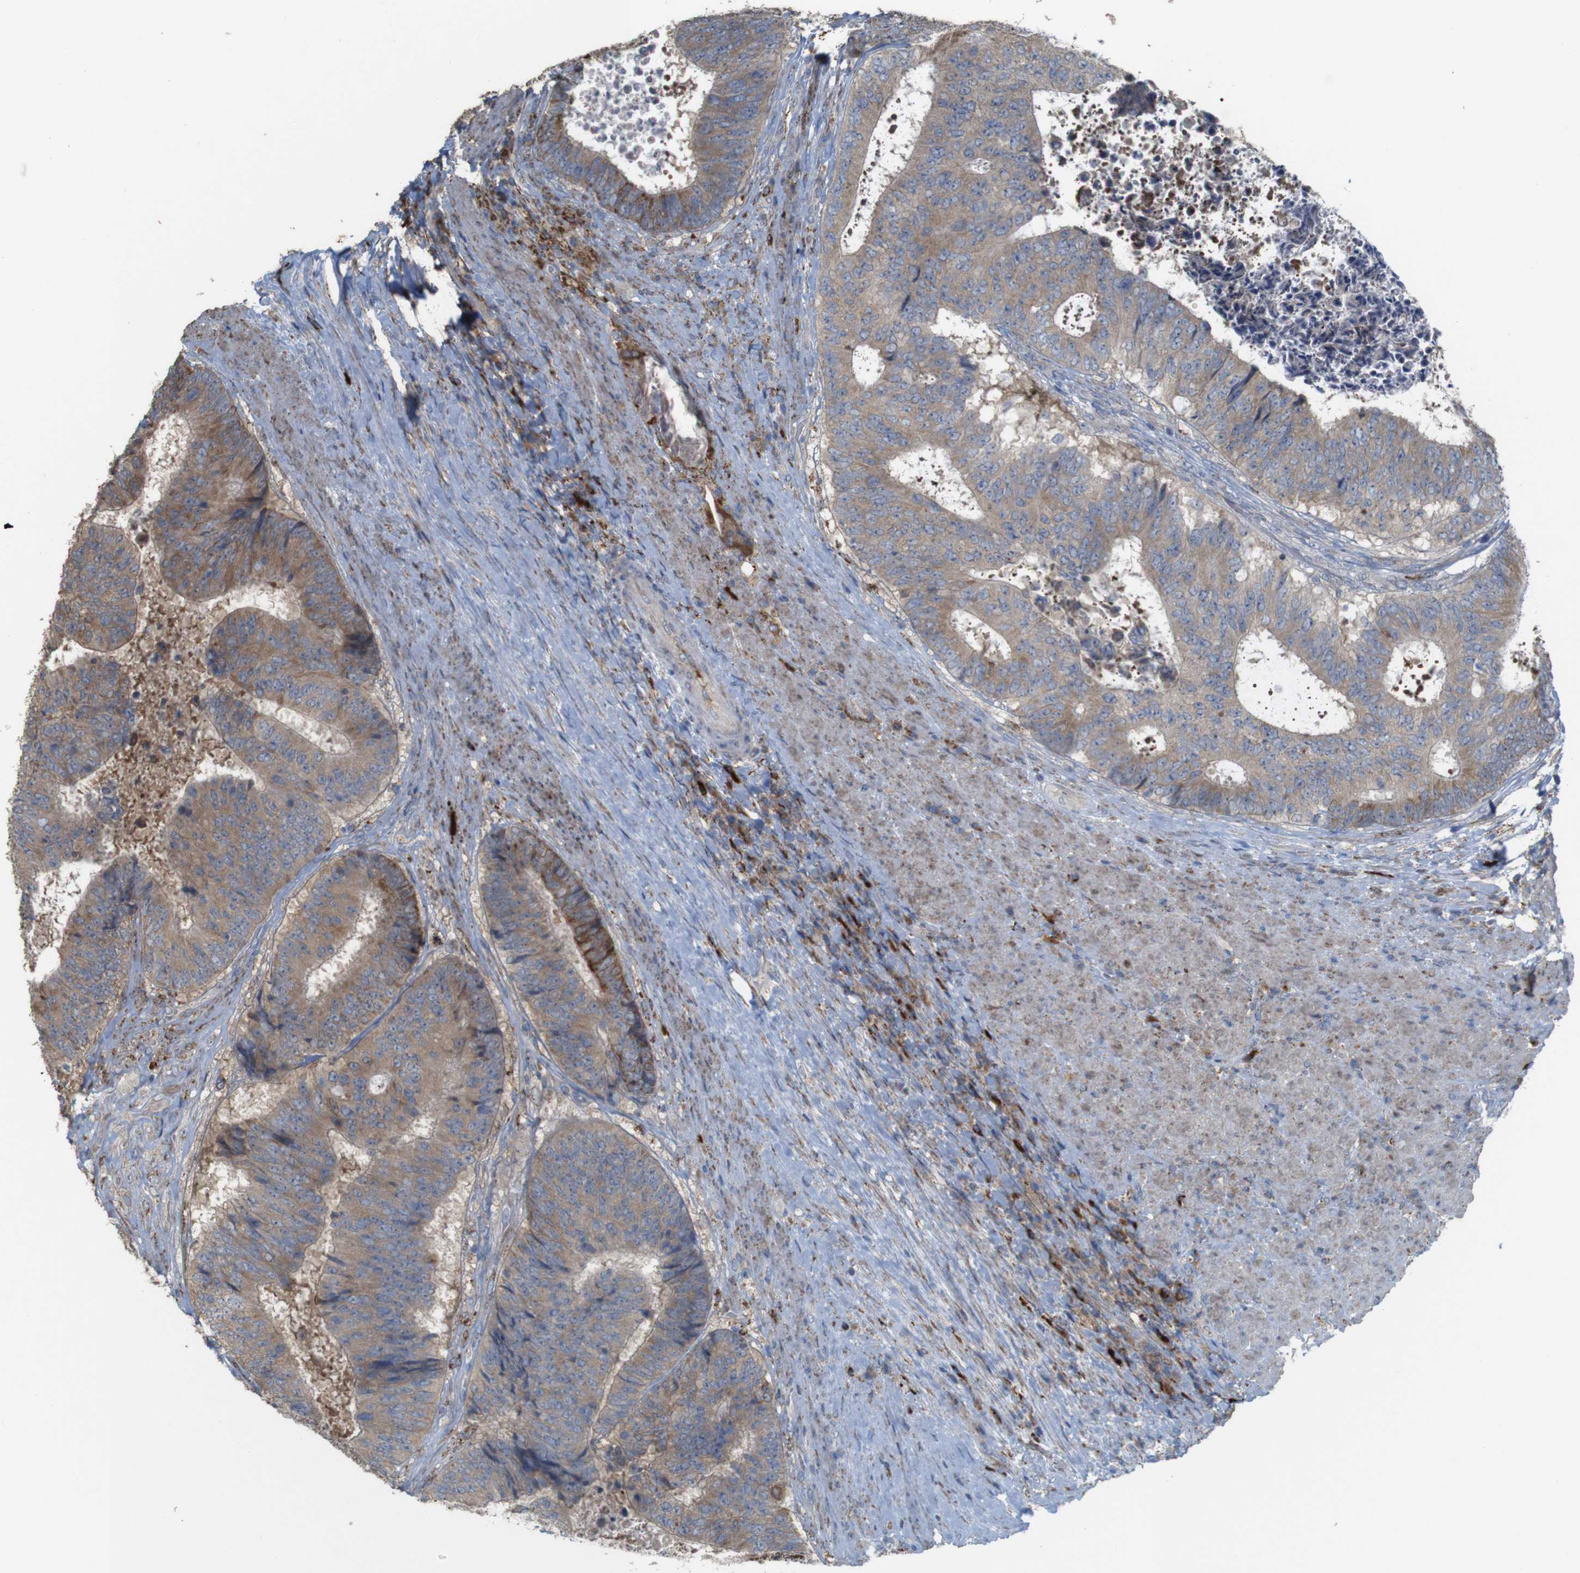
{"staining": {"intensity": "weak", "quantity": ">75%", "location": "cytoplasmic/membranous"}, "tissue": "colorectal cancer", "cell_type": "Tumor cells", "image_type": "cancer", "snomed": [{"axis": "morphology", "description": "Adenocarcinoma, NOS"}, {"axis": "topography", "description": "Rectum"}], "caption": "Adenocarcinoma (colorectal) stained with DAB (3,3'-diaminobenzidine) IHC displays low levels of weak cytoplasmic/membranous expression in about >75% of tumor cells. Nuclei are stained in blue.", "gene": "PTPRR", "patient": {"sex": "male", "age": 72}}